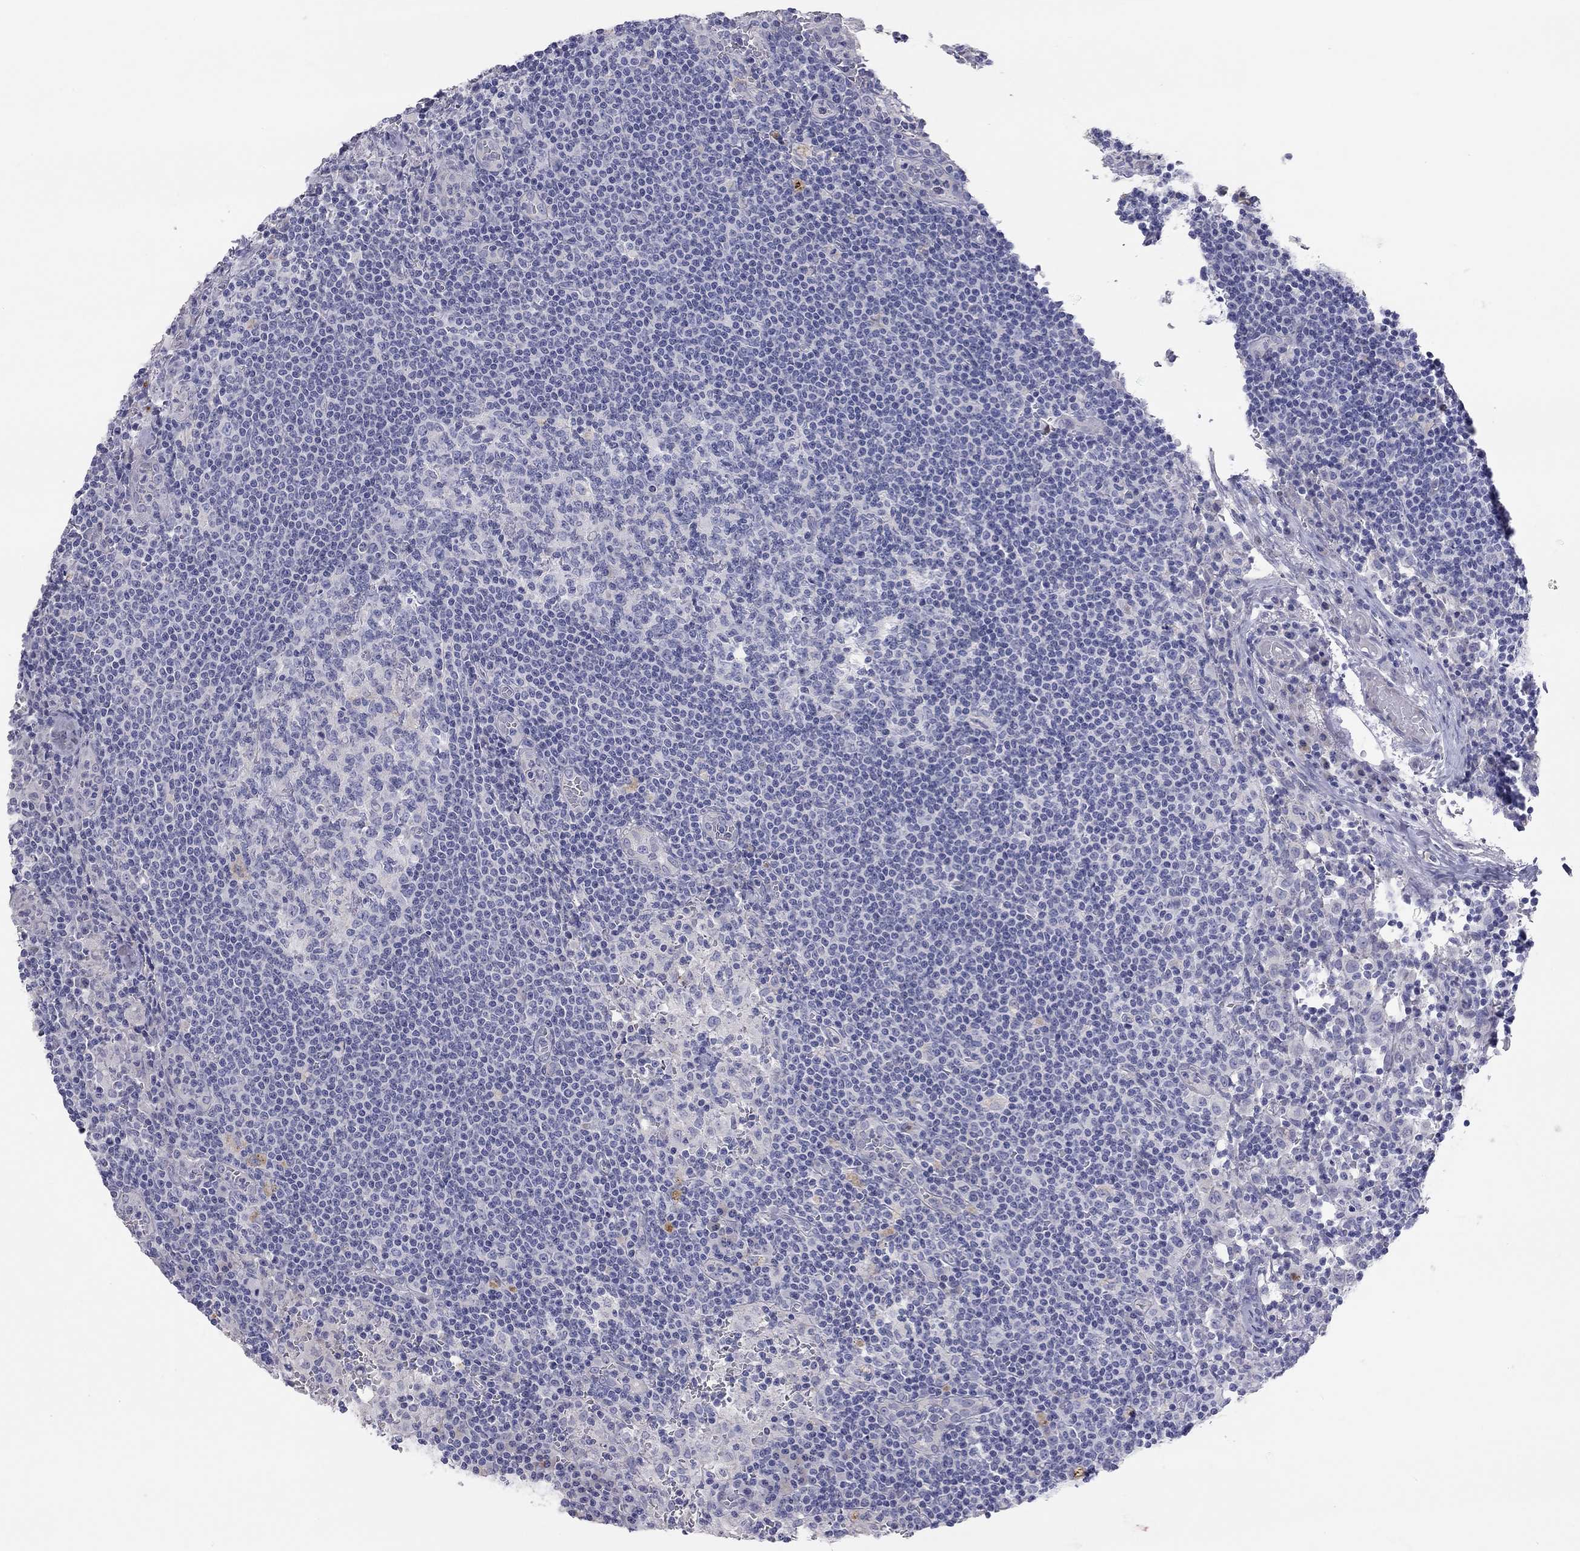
{"staining": {"intensity": "negative", "quantity": "none", "location": "none"}, "tissue": "lymph node", "cell_type": "Germinal center cells", "image_type": "normal", "snomed": [{"axis": "morphology", "description": "Normal tissue, NOS"}, {"axis": "topography", "description": "Lymph node"}], "caption": "Immunohistochemistry (IHC) image of benign lymph node: lymph node stained with DAB demonstrates no significant protein positivity in germinal center cells.", "gene": "ST7L", "patient": {"sex": "male", "age": 62}}